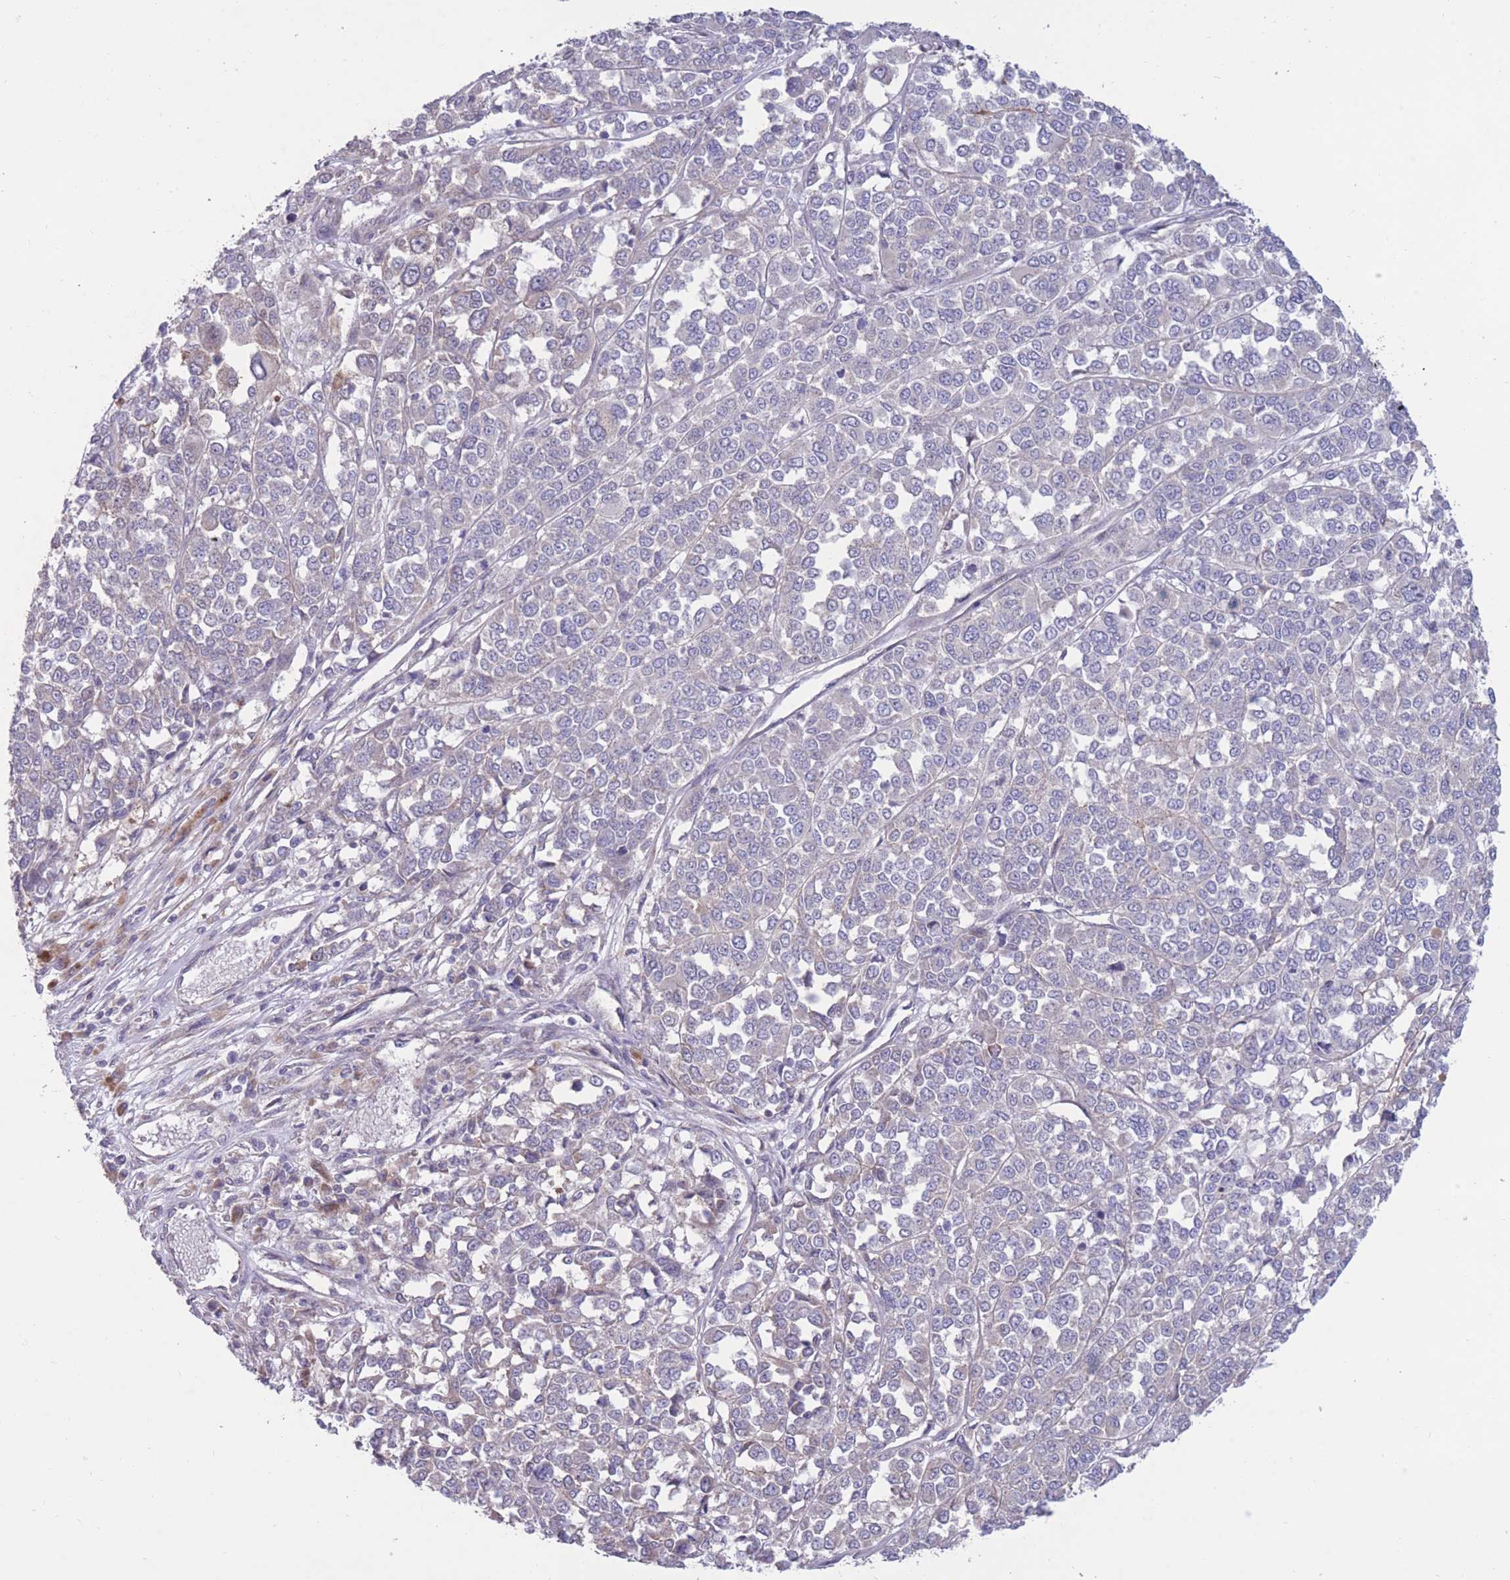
{"staining": {"intensity": "weak", "quantity": "<25%", "location": "cytoplasmic/membranous"}, "tissue": "melanoma", "cell_type": "Tumor cells", "image_type": "cancer", "snomed": [{"axis": "morphology", "description": "Malignant melanoma, Metastatic site"}, {"axis": "topography", "description": "Lymph node"}], "caption": "IHC of malignant melanoma (metastatic site) shows no positivity in tumor cells.", "gene": "RIC8A", "patient": {"sex": "male", "age": 44}}